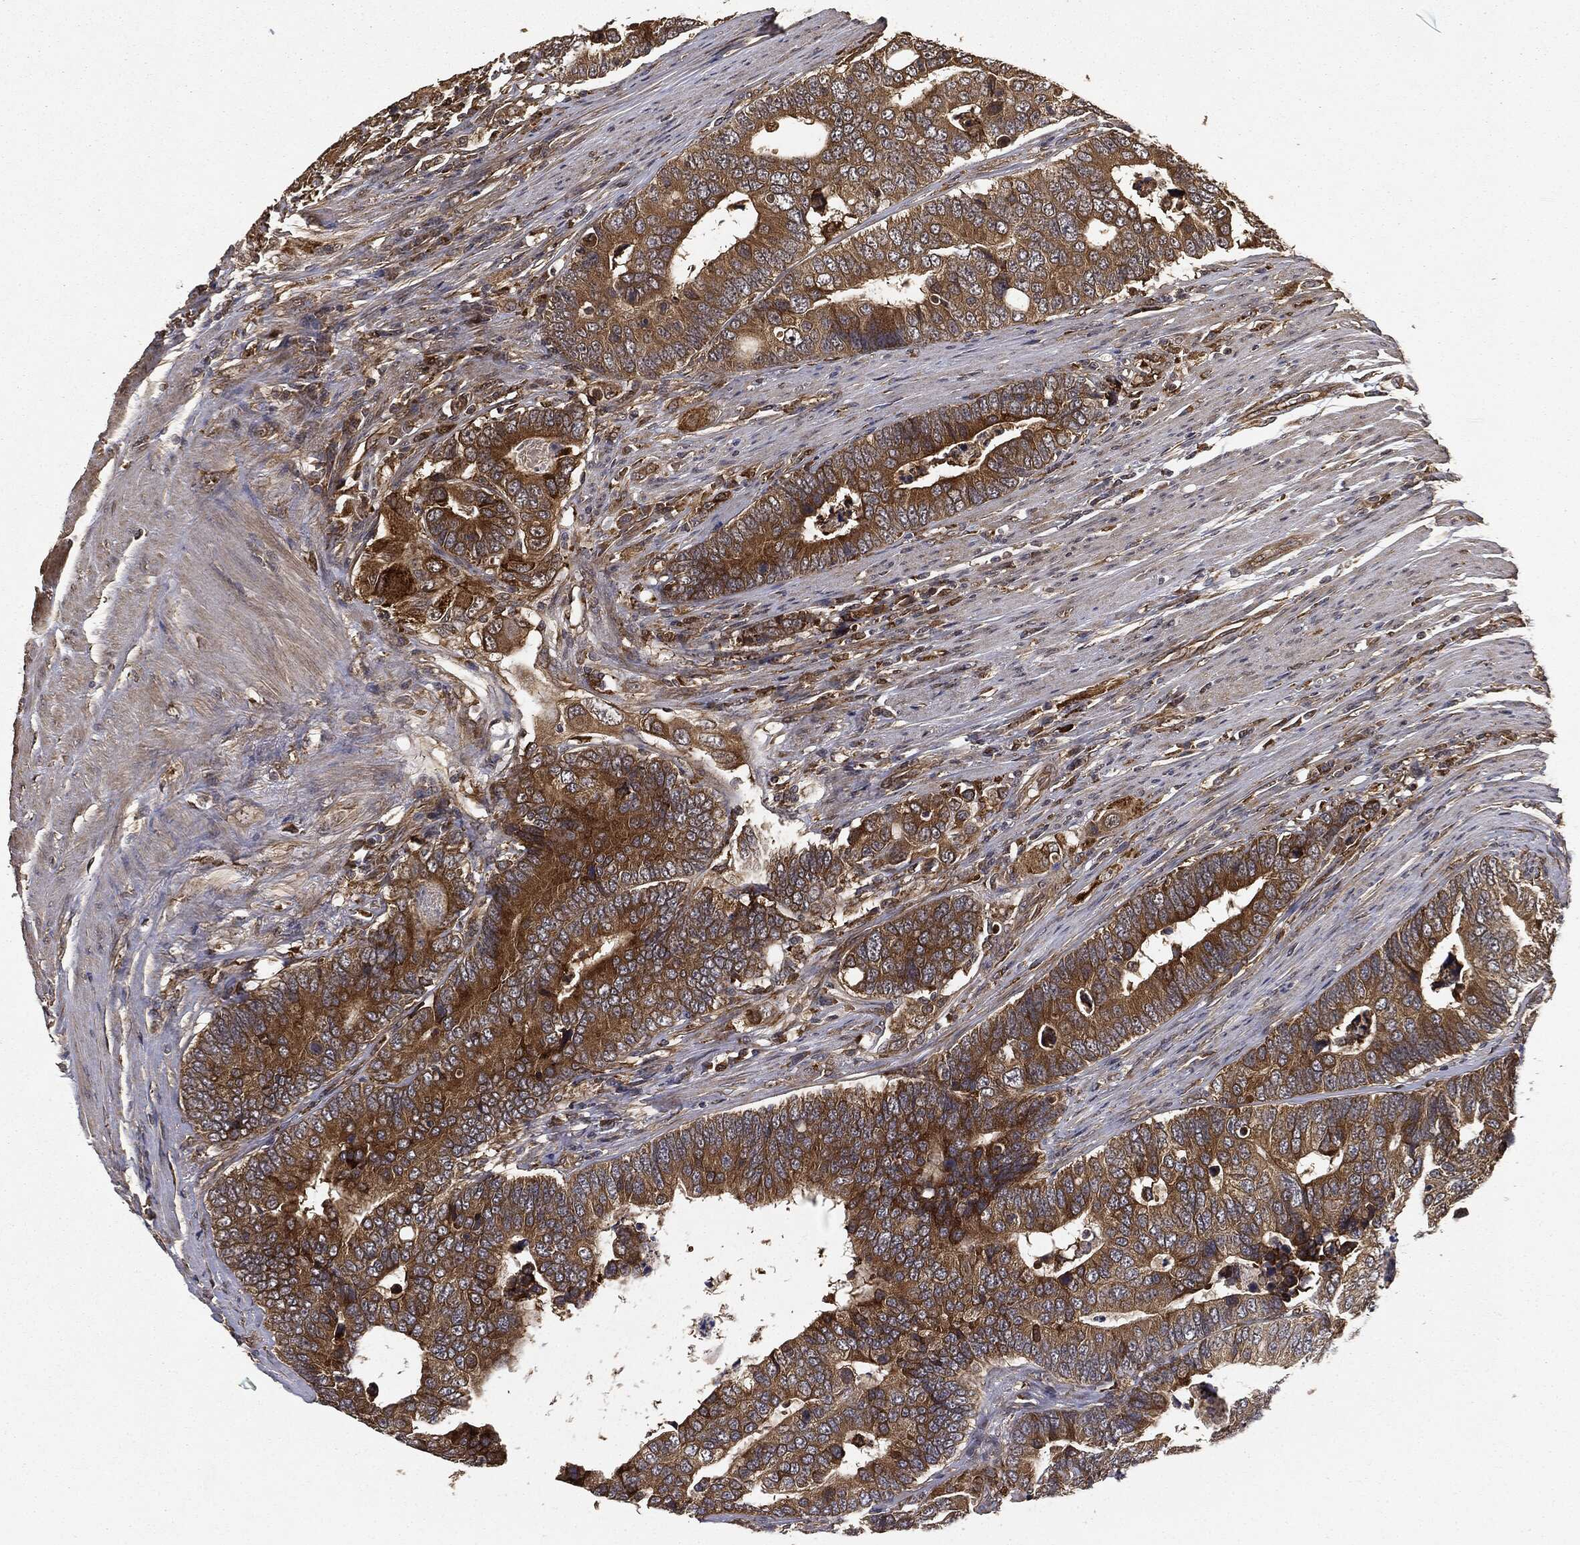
{"staining": {"intensity": "strong", "quantity": ">75%", "location": "cytoplasmic/membranous"}, "tissue": "colorectal cancer", "cell_type": "Tumor cells", "image_type": "cancer", "snomed": [{"axis": "morphology", "description": "Adenocarcinoma, NOS"}, {"axis": "topography", "description": "Colon"}], "caption": "Protein staining displays strong cytoplasmic/membranous staining in about >75% of tumor cells in adenocarcinoma (colorectal).", "gene": "MIER2", "patient": {"sex": "female", "age": 72}}